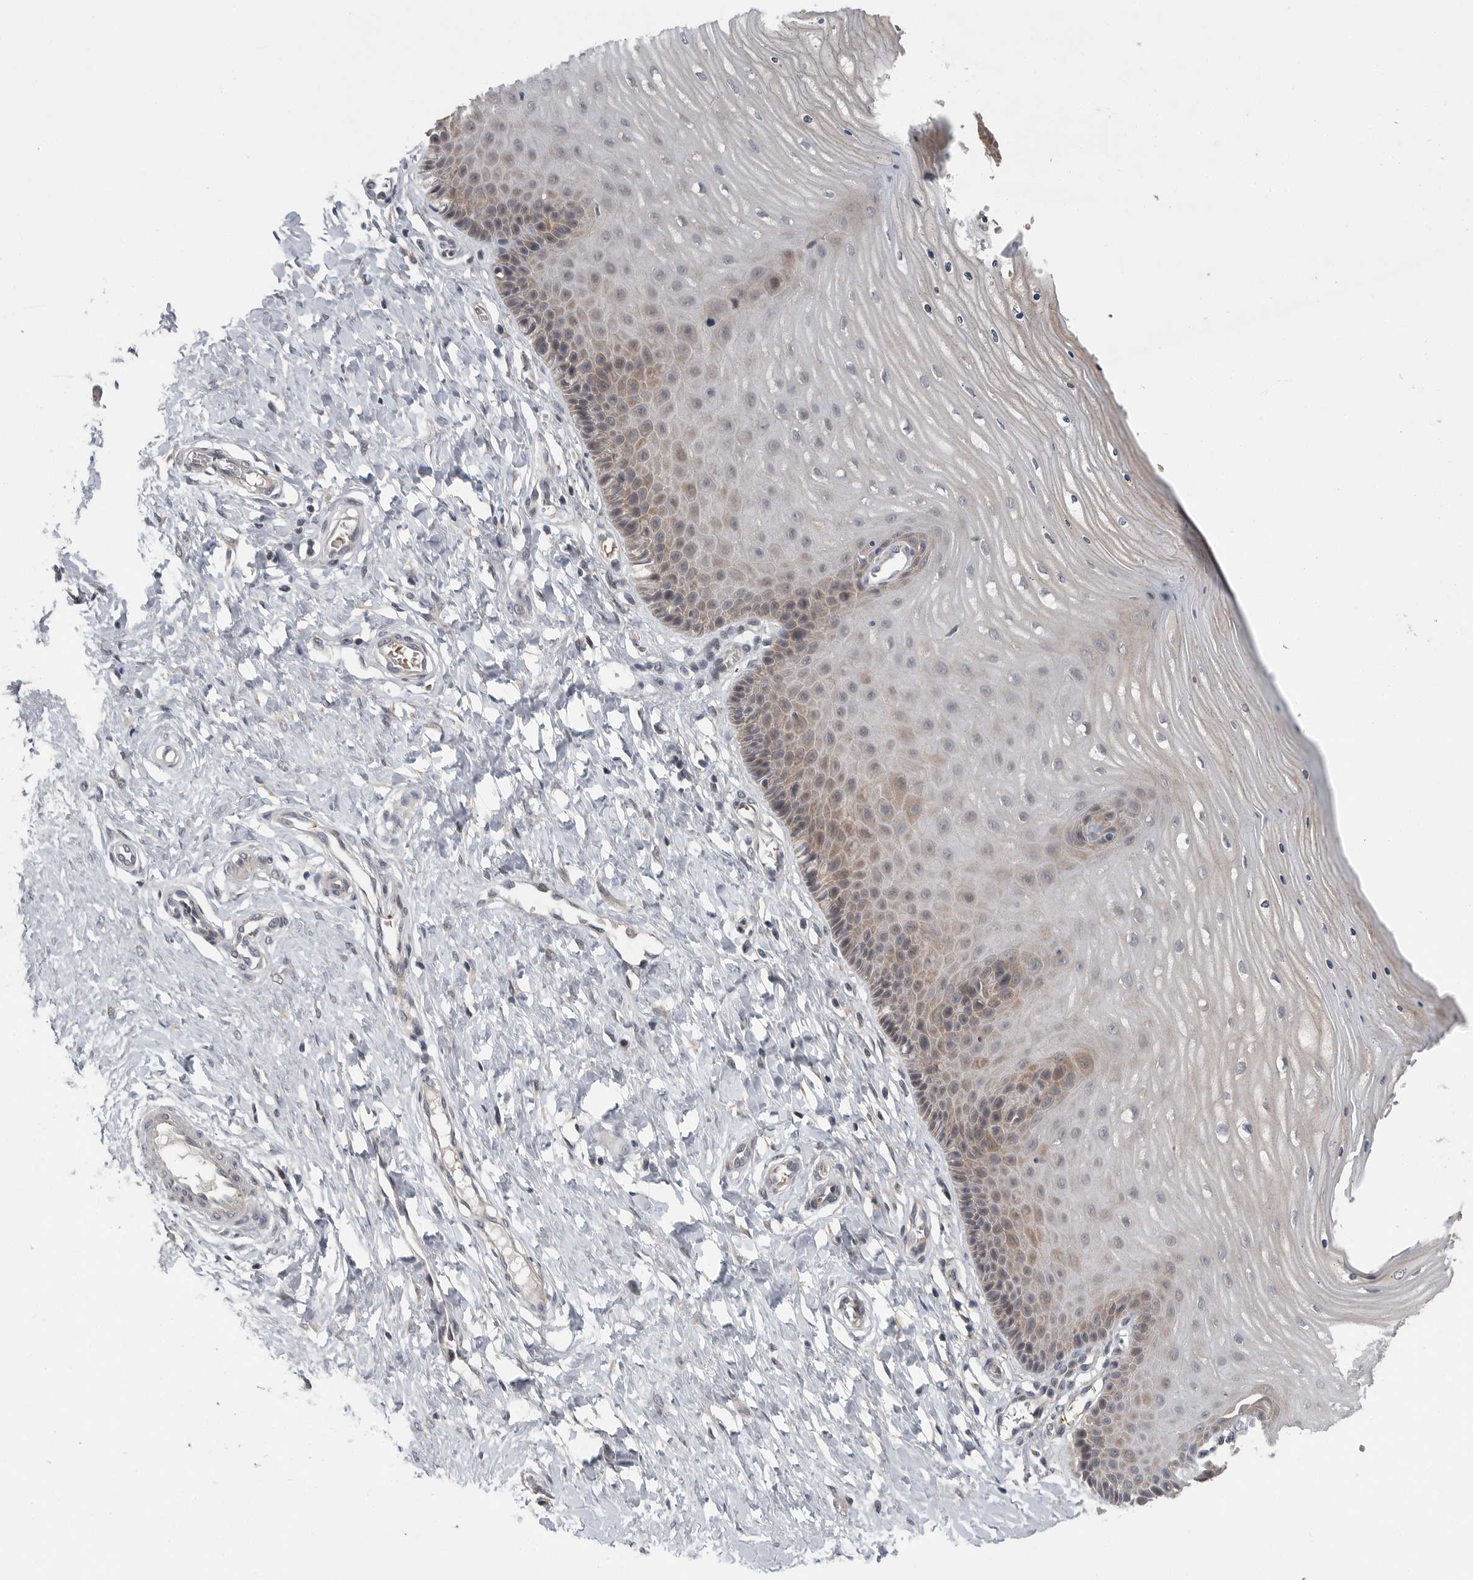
{"staining": {"intensity": "weak", "quantity": "<25%", "location": "cytoplasmic/membranous"}, "tissue": "cervix", "cell_type": "Glandular cells", "image_type": "normal", "snomed": [{"axis": "morphology", "description": "Normal tissue, NOS"}, {"axis": "topography", "description": "Cervix"}], "caption": "Immunohistochemical staining of benign cervix displays no significant positivity in glandular cells.", "gene": "SCP2", "patient": {"sex": "female", "age": 55}}